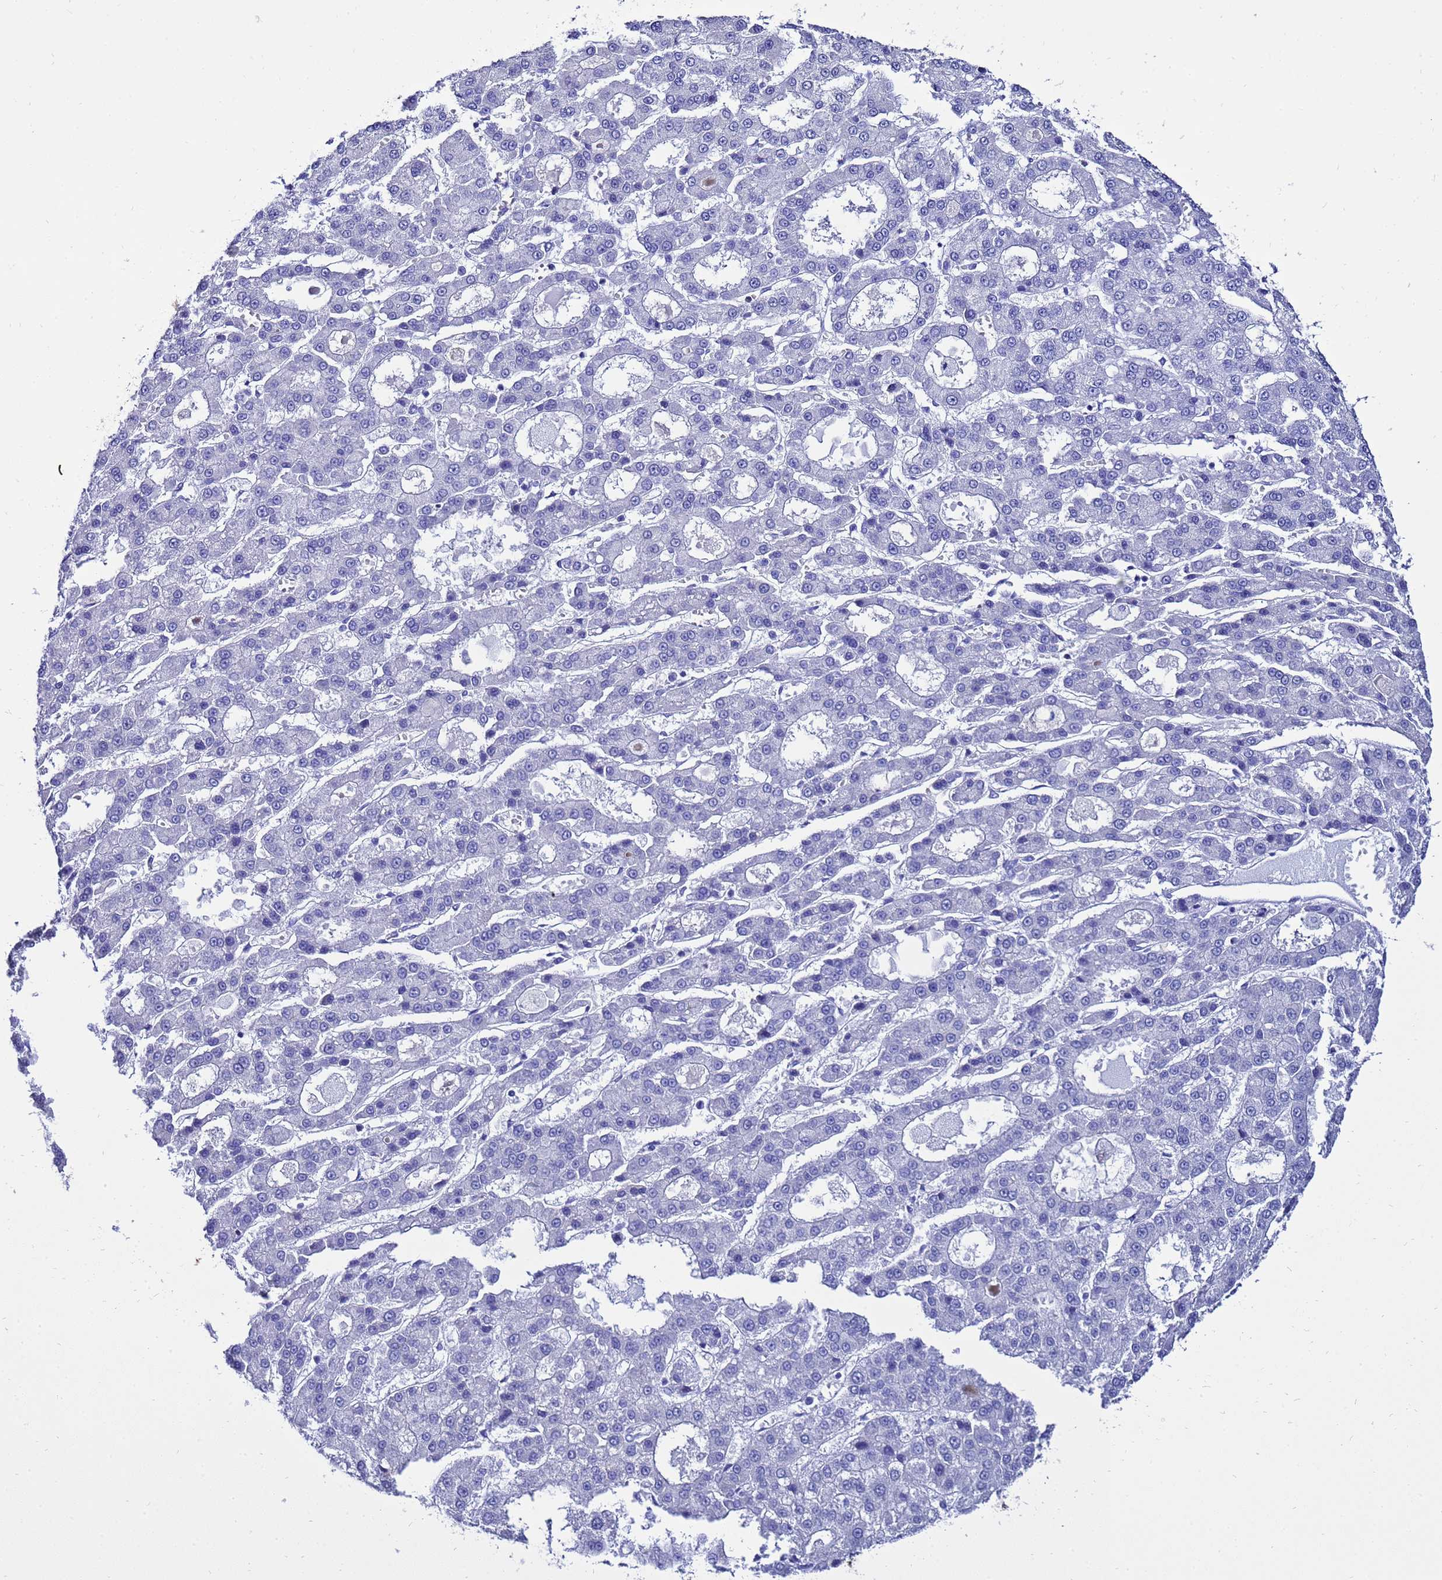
{"staining": {"intensity": "negative", "quantity": "none", "location": "none"}, "tissue": "liver cancer", "cell_type": "Tumor cells", "image_type": "cancer", "snomed": [{"axis": "morphology", "description": "Carcinoma, Hepatocellular, NOS"}, {"axis": "topography", "description": "Liver"}], "caption": "High magnification brightfield microscopy of liver hepatocellular carcinoma stained with DAB (brown) and counterstained with hematoxylin (blue): tumor cells show no significant staining.", "gene": "LIPF", "patient": {"sex": "male", "age": 70}}